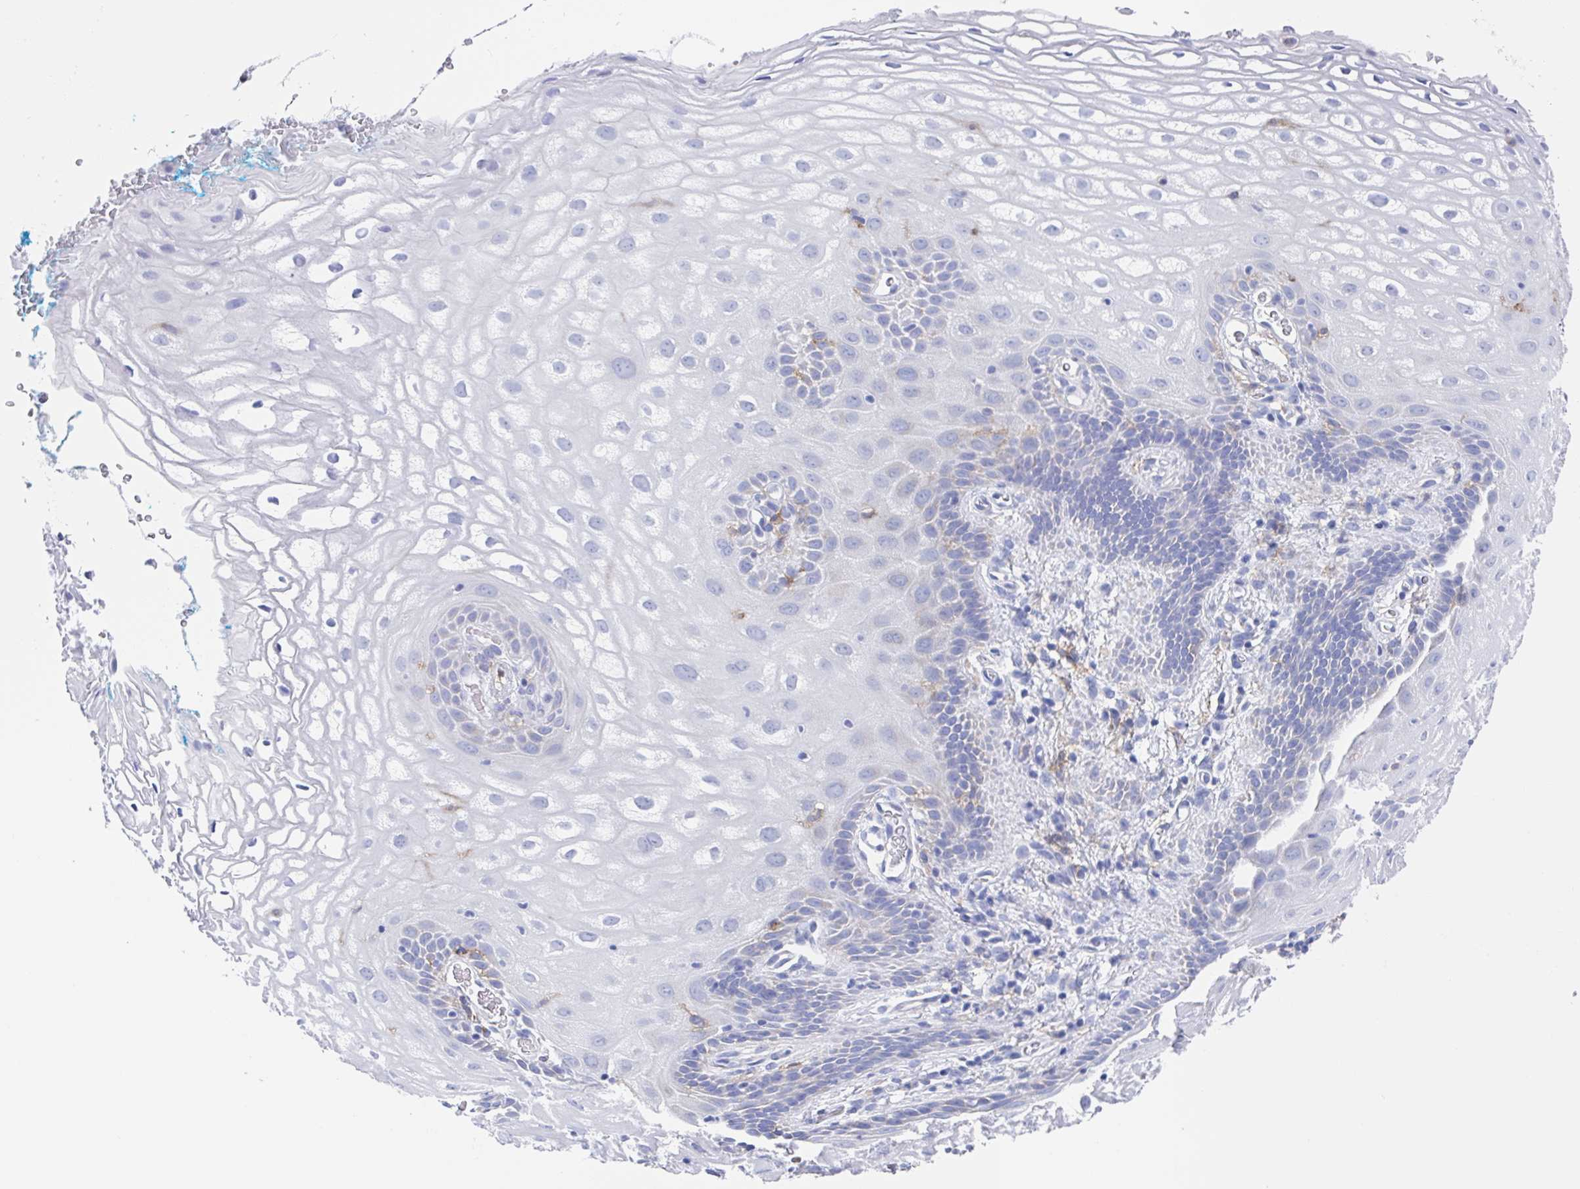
{"staining": {"intensity": "negative", "quantity": "none", "location": "none"}, "tissue": "vagina", "cell_type": "Squamous epithelial cells", "image_type": "normal", "snomed": [{"axis": "morphology", "description": "Normal tissue, NOS"}, {"axis": "morphology", "description": "Adenocarcinoma, NOS"}, {"axis": "topography", "description": "Rectum"}, {"axis": "topography", "description": "Vagina"}, {"axis": "topography", "description": "Peripheral nerve tissue"}], "caption": "High power microscopy histopathology image of an IHC image of benign vagina, revealing no significant positivity in squamous epithelial cells.", "gene": "FCGR3A", "patient": {"sex": "female", "age": 71}}